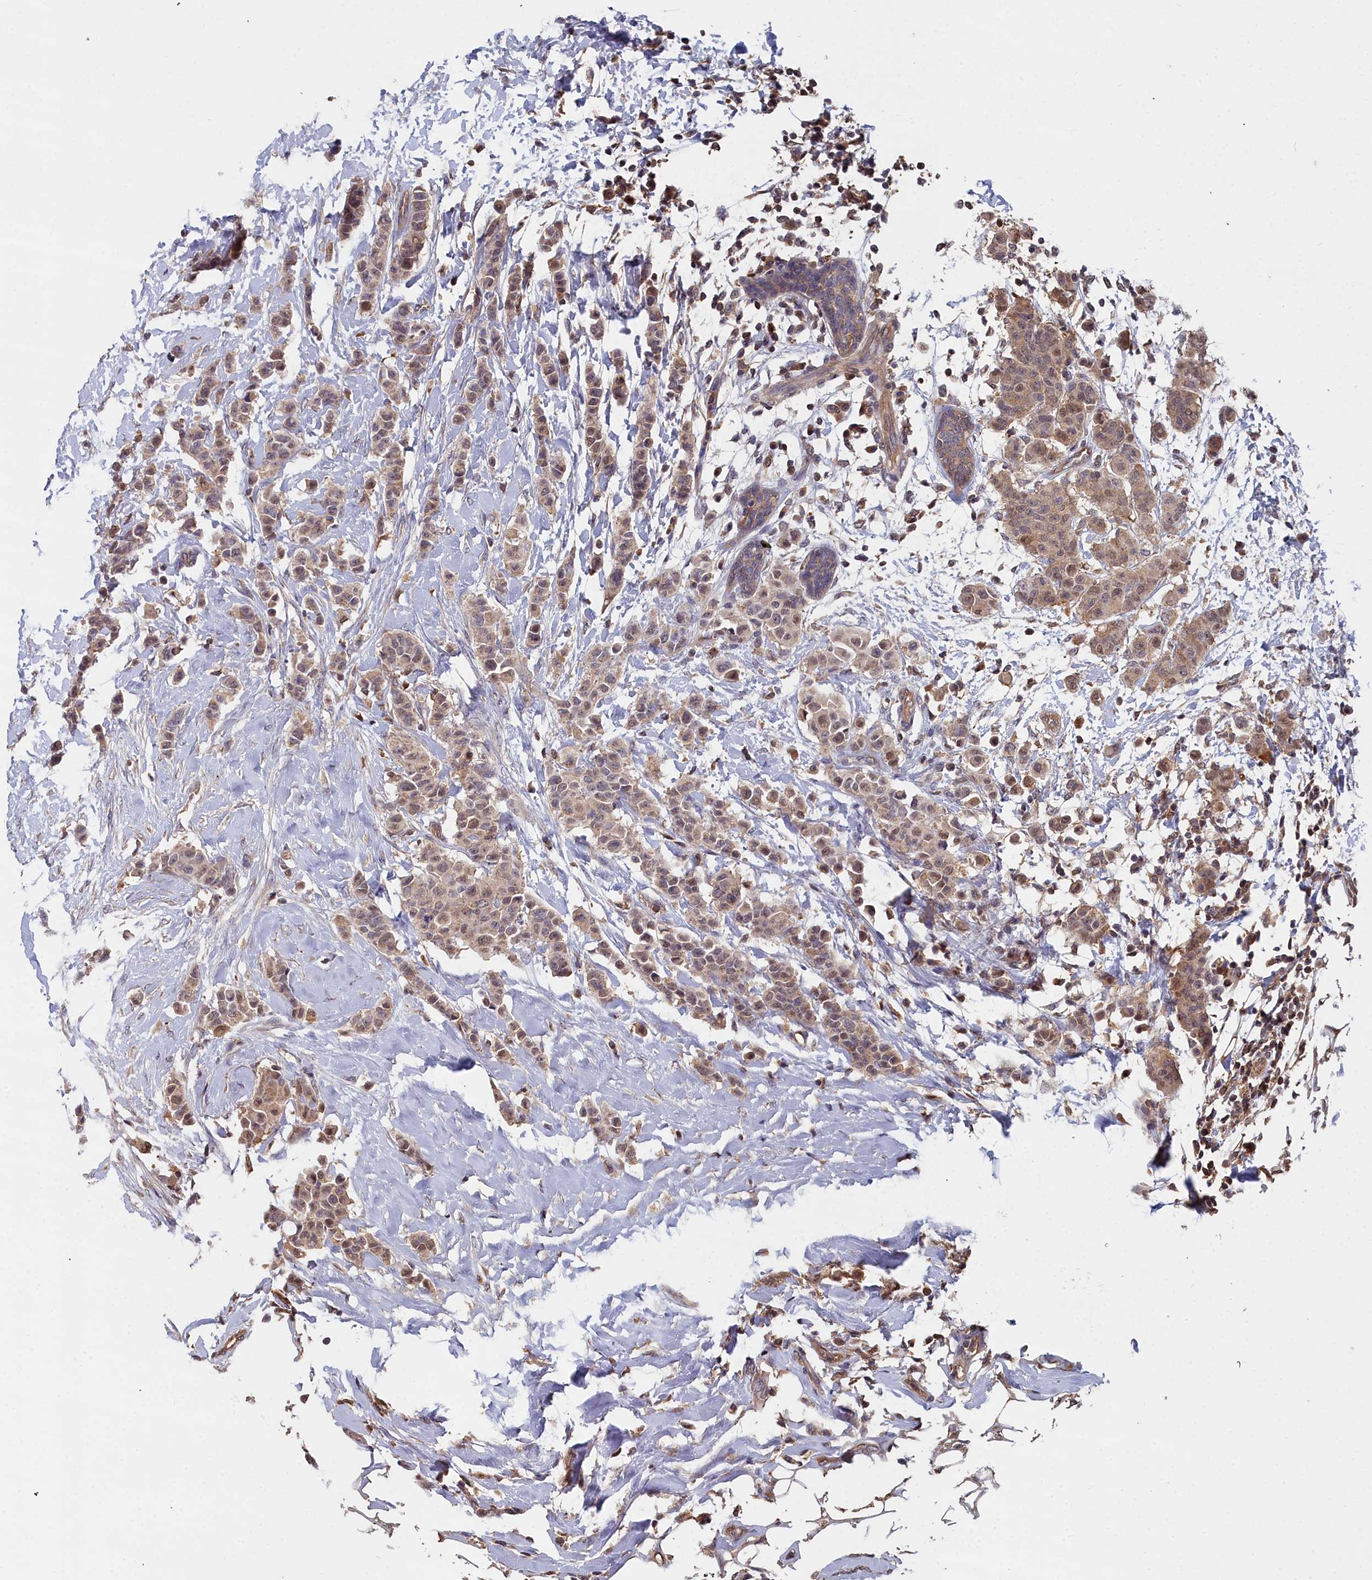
{"staining": {"intensity": "moderate", "quantity": ">75%", "location": "cytoplasmic/membranous"}, "tissue": "breast cancer", "cell_type": "Tumor cells", "image_type": "cancer", "snomed": [{"axis": "morphology", "description": "Duct carcinoma"}, {"axis": "topography", "description": "Breast"}], "caption": "This is a micrograph of immunohistochemistry (IHC) staining of breast infiltrating ductal carcinoma, which shows moderate staining in the cytoplasmic/membranous of tumor cells.", "gene": "GFRA2", "patient": {"sex": "female", "age": 40}}